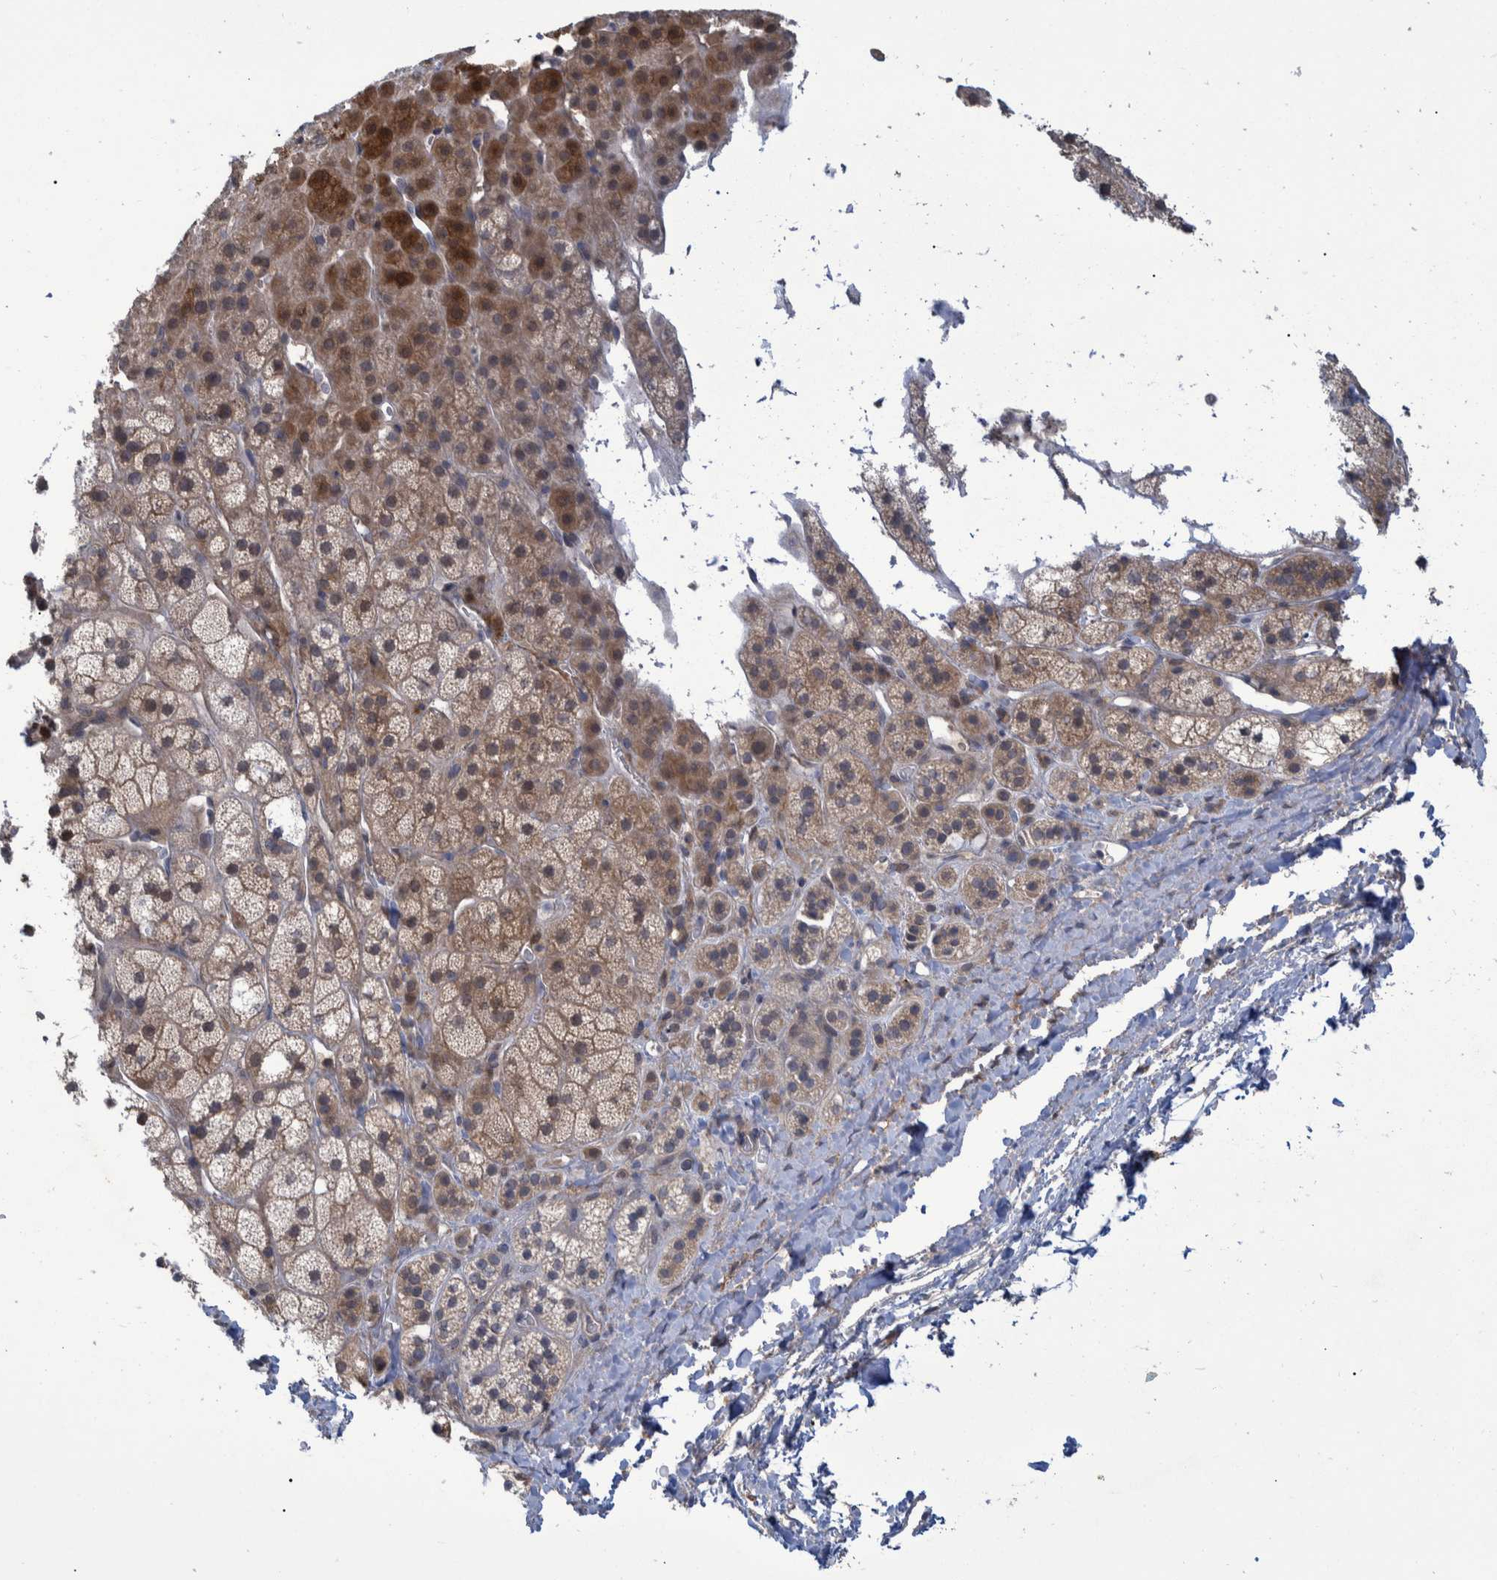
{"staining": {"intensity": "moderate", "quantity": "25%-75%", "location": "cytoplasmic/membranous"}, "tissue": "adrenal gland", "cell_type": "Glandular cells", "image_type": "normal", "snomed": [{"axis": "morphology", "description": "Normal tissue, NOS"}, {"axis": "topography", "description": "Adrenal gland"}], "caption": "Immunohistochemical staining of unremarkable adrenal gland reveals 25%-75% levels of moderate cytoplasmic/membranous protein staining in approximately 25%-75% of glandular cells. (Stains: DAB (3,3'-diaminobenzidine) in brown, nuclei in blue, Microscopy: brightfield microscopy at high magnification).", "gene": "PCYT2", "patient": {"sex": "male", "age": 56}}